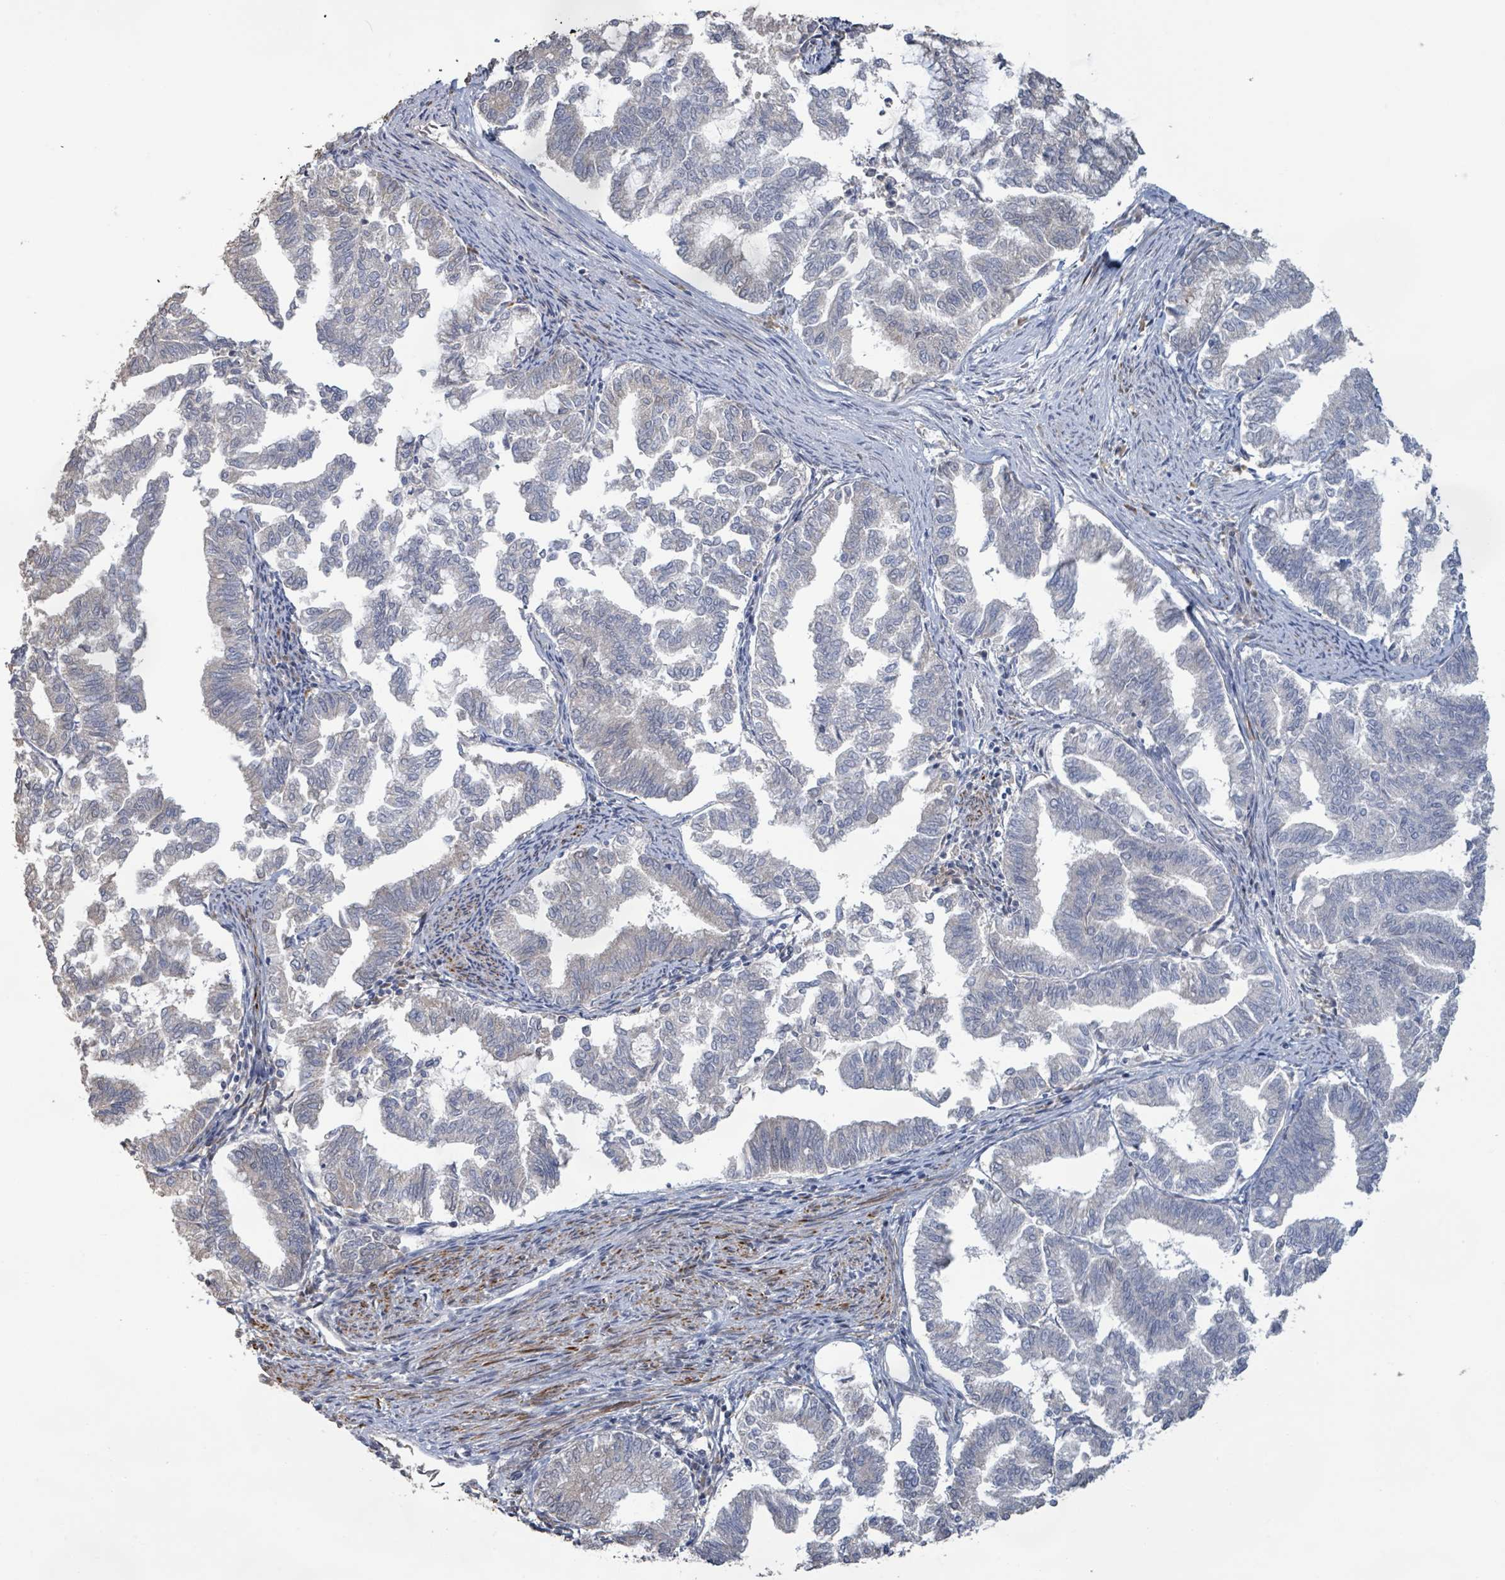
{"staining": {"intensity": "negative", "quantity": "none", "location": "none"}, "tissue": "endometrial cancer", "cell_type": "Tumor cells", "image_type": "cancer", "snomed": [{"axis": "morphology", "description": "Adenocarcinoma, NOS"}, {"axis": "topography", "description": "Endometrium"}], "caption": "Human adenocarcinoma (endometrial) stained for a protein using immunohistochemistry displays no staining in tumor cells.", "gene": "KCNS2", "patient": {"sex": "female", "age": 79}}